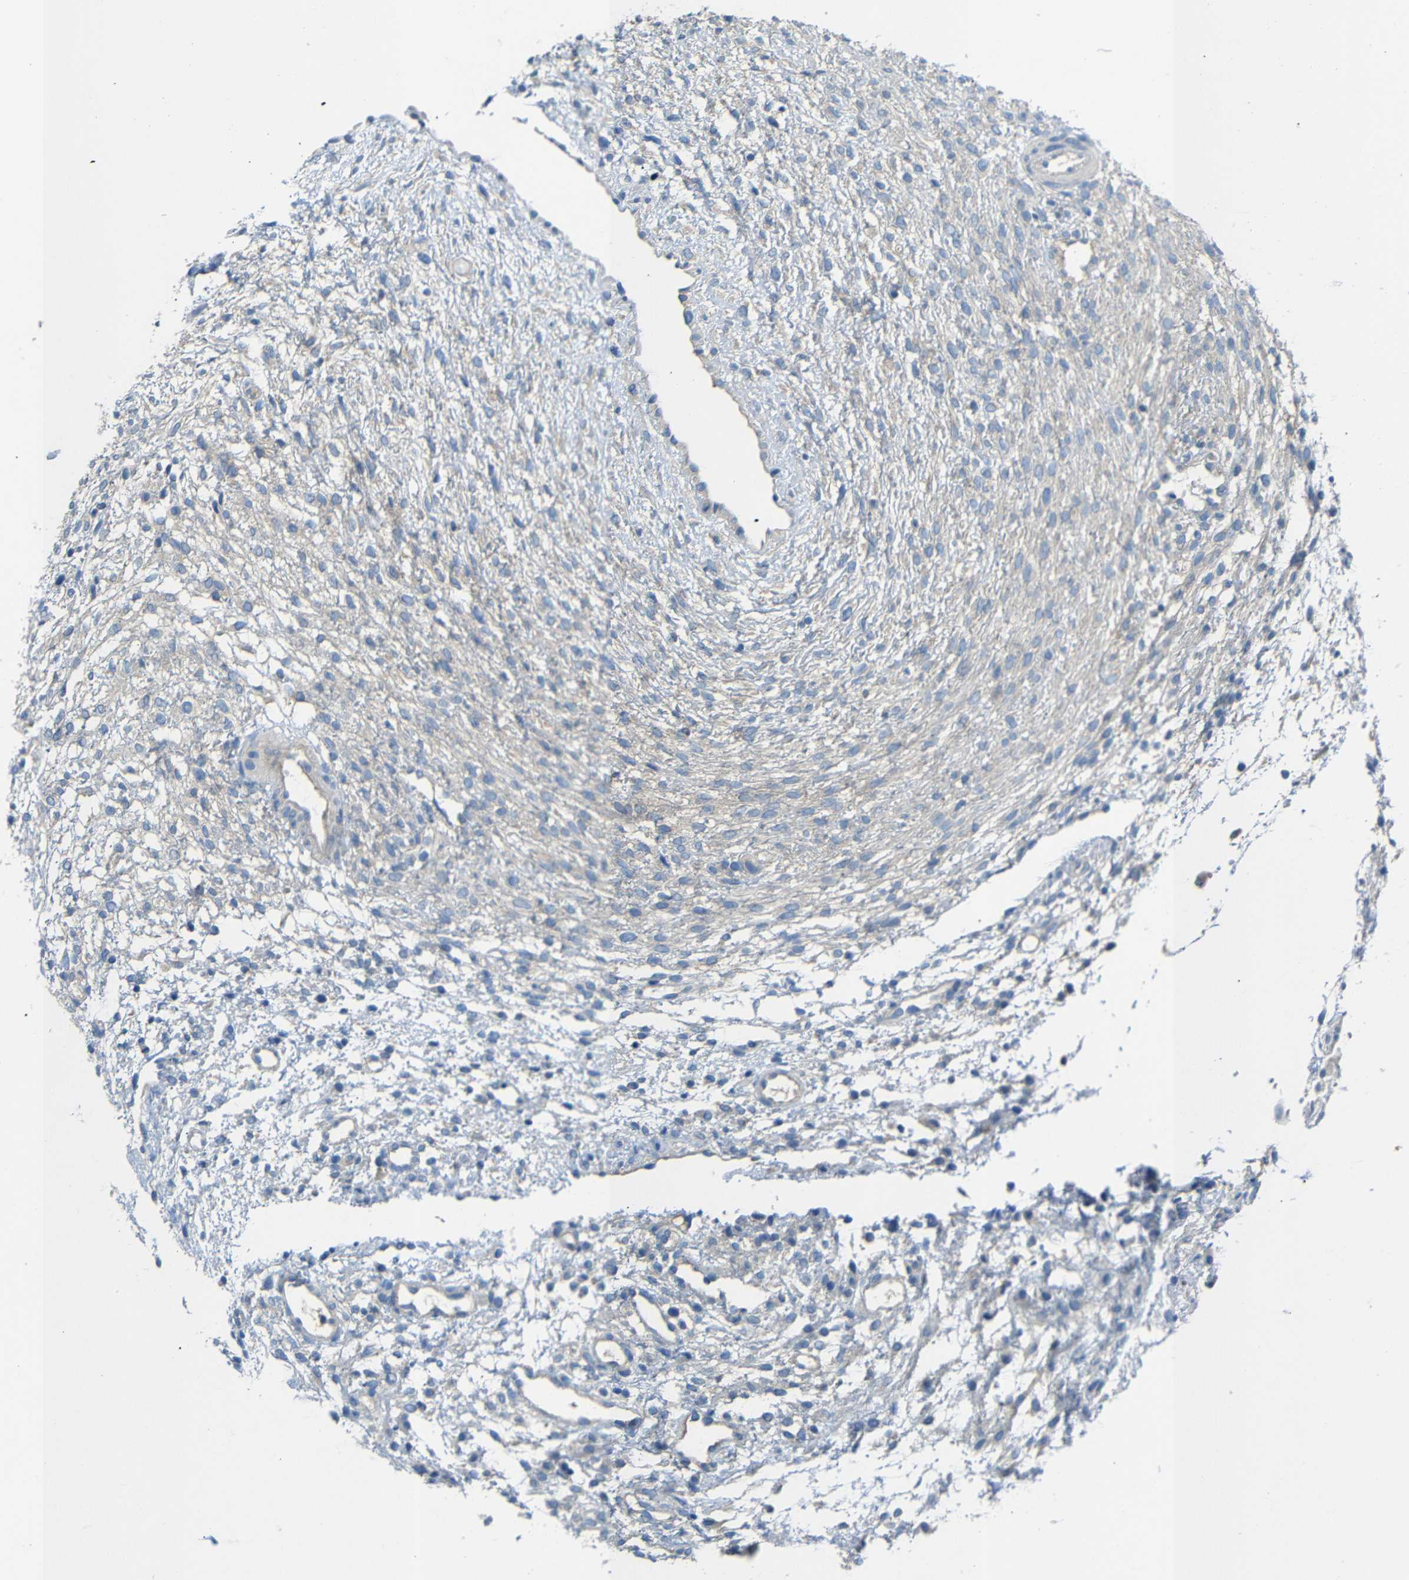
{"staining": {"intensity": "negative", "quantity": "none", "location": "none"}, "tissue": "ovary", "cell_type": "Ovarian stroma cells", "image_type": "normal", "snomed": [{"axis": "morphology", "description": "Normal tissue, NOS"}, {"axis": "morphology", "description": "Cyst, NOS"}, {"axis": "topography", "description": "Ovary"}], "caption": "IHC of normal human ovary displays no expression in ovarian stroma cells.", "gene": "DCP1A", "patient": {"sex": "female", "age": 18}}